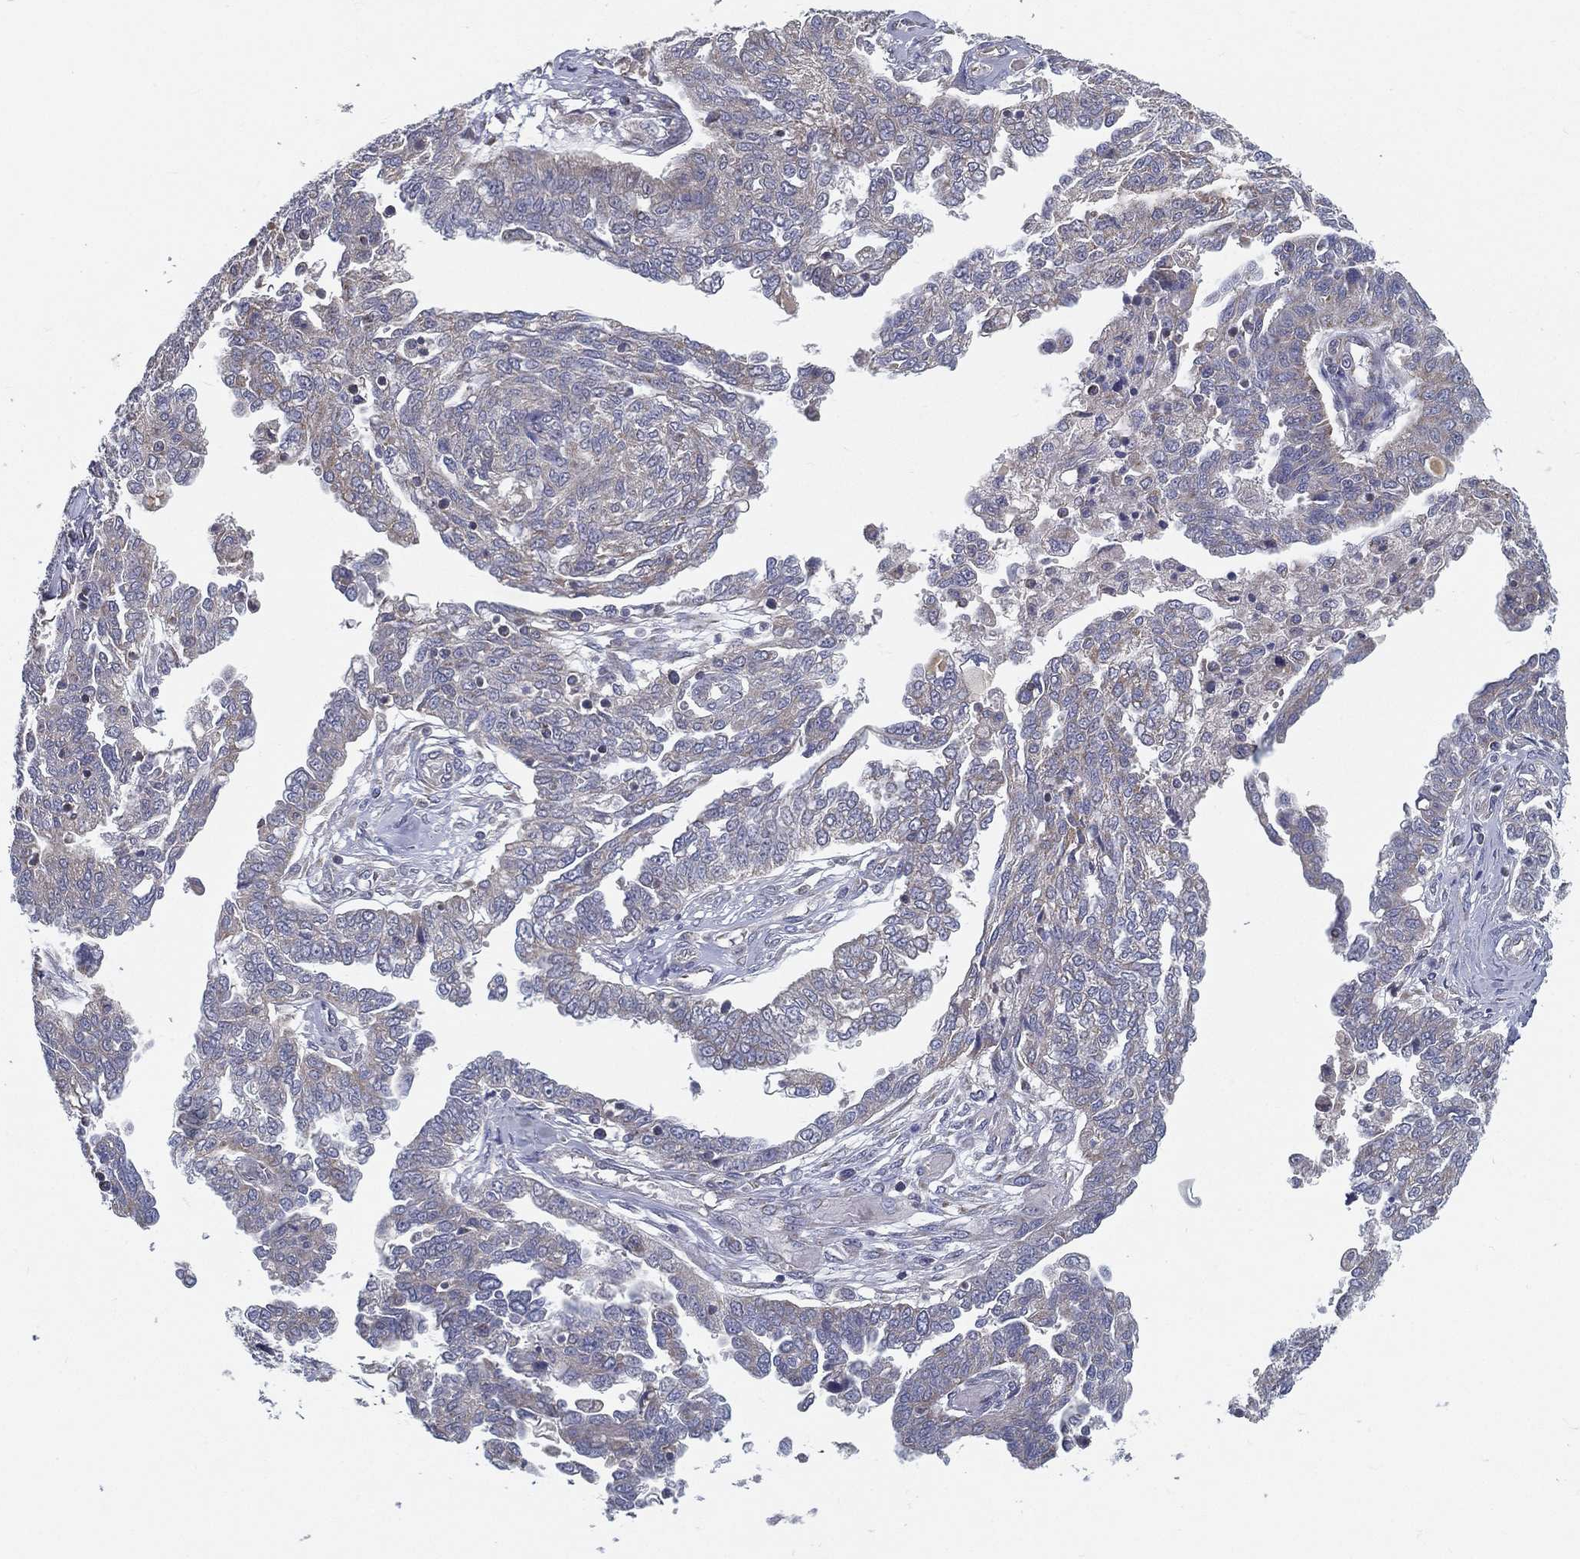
{"staining": {"intensity": "negative", "quantity": "none", "location": "none"}, "tissue": "ovarian cancer", "cell_type": "Tumor cells", "image_type": "cancer", "snomed": [{"axis": "morphology", "description": "Cystadenocarcinoma, serous, NOS"}, {"axis": "topography", "description": "Ovary"}], "caption": "Photomicrograph shows no protein positivity in tumor cells of serous cystadenocarcinoma (ovarian) tissue.", "gene": "PCSK1", "patient": {"sex": "female", "age": 67}}